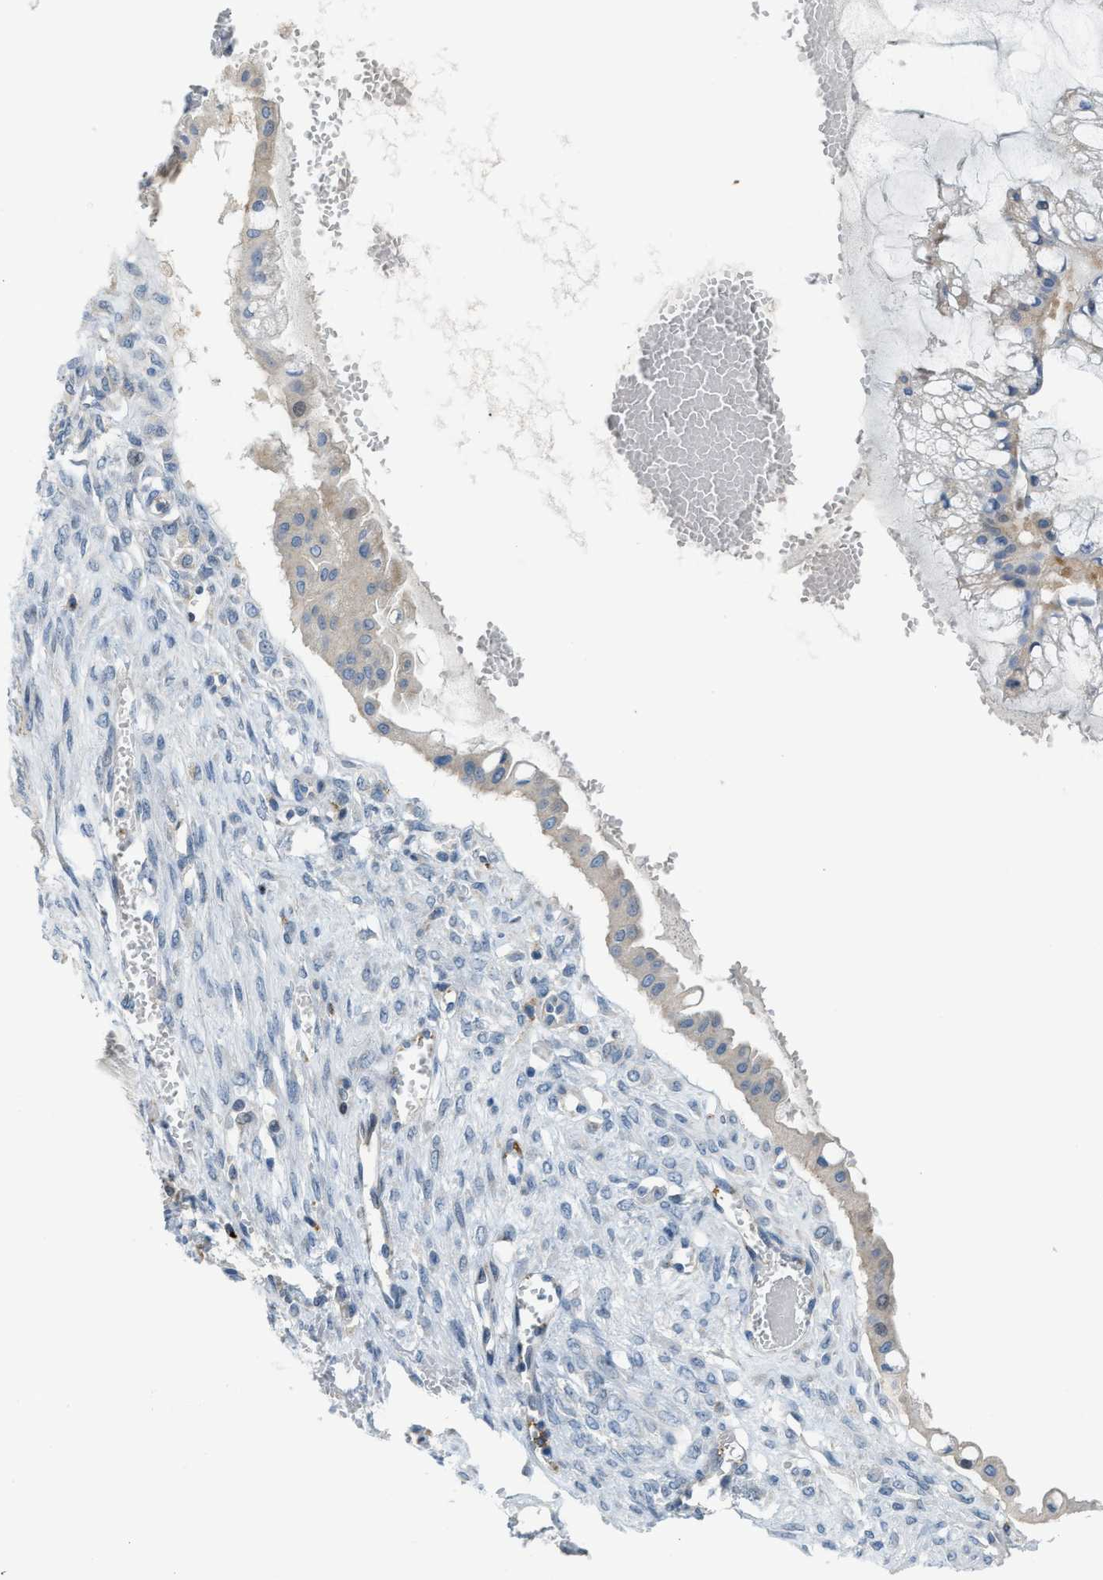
{"staining": {"intensity": "weak", "quantity": "<25%", "location": "cytoplasmic/membranous"}, "tissue": "ovarian cancer", "cell_type": "Tumor cells", "image_type": "cancer", "snomed": [{"axis": "morphology", "description": "Cystadenocarcinoma, mucinous, NOS"}, {"axis": "topography", "description": "Ovary"}], "caption": "This micrograph is of ovarian mucinous cystadenocarcinoma stained with immunohistochemistry (IHC) to label a protein in brown with the nuclei are counter-stained blue. There is no expression in tumor cells.", "gene": "KLHDC10", "patient": {"sex": "female", "age": 73}}